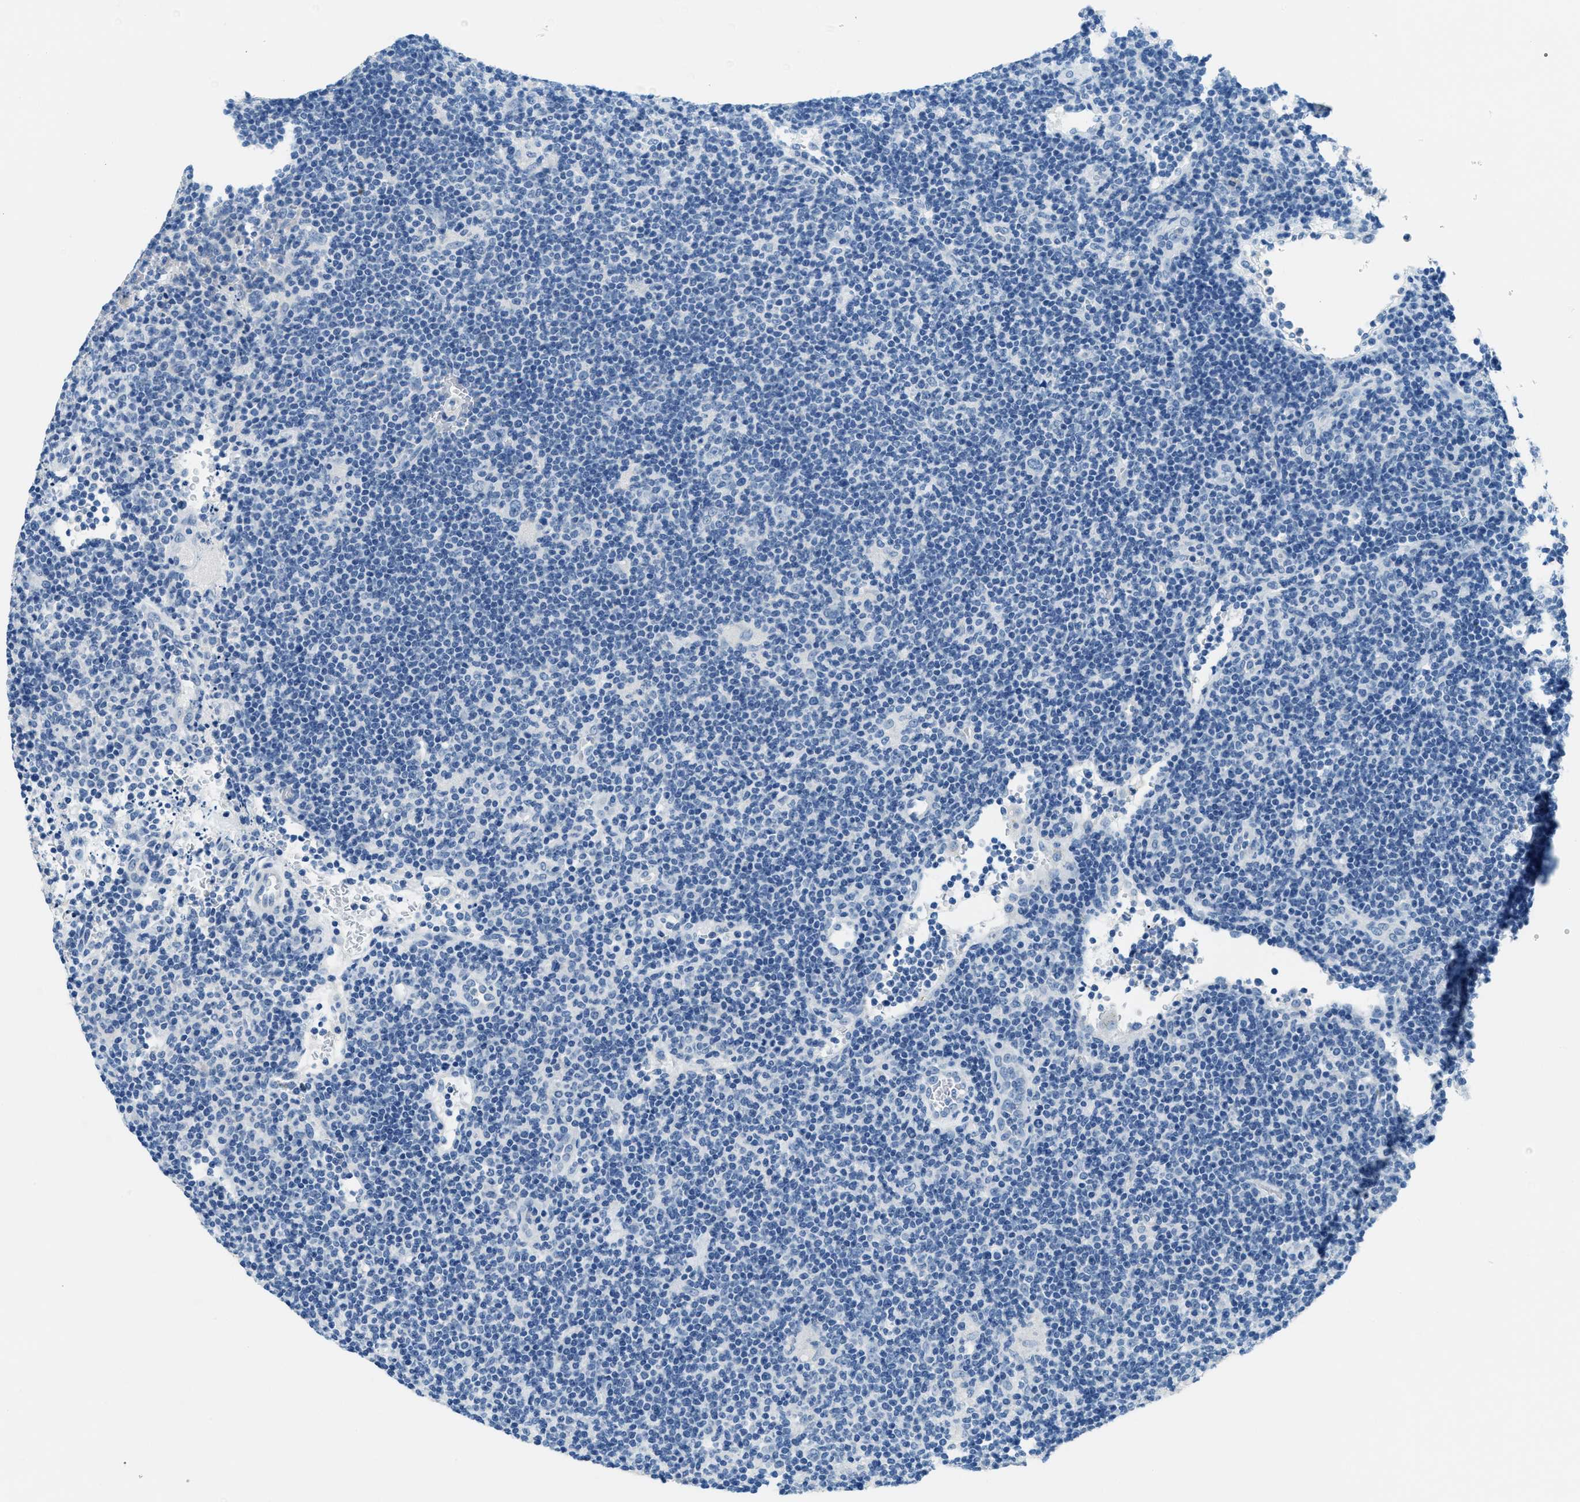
{"staining": {"intensity": "negative", "quantity": "none", "location": "none"}, "tissue": "lymphoma", "cell_type": "Tumor cells", "image_type": "cancer", "snomed": [{"axis": "morphology", "description": "Hodgkin's disease, NOS"}, {"axis": "topography", "description": "Lymph node"}], "caption": "Protein analysis of Hodgkin's disease shows no significant staining in tumor cells. (Stains: DAB IHC with hematoxylin counter stain, Microscopy: brightfield microscopy at high magnification).", "gene": "A2M", "patient": {"sex": "female", "age": 57}}